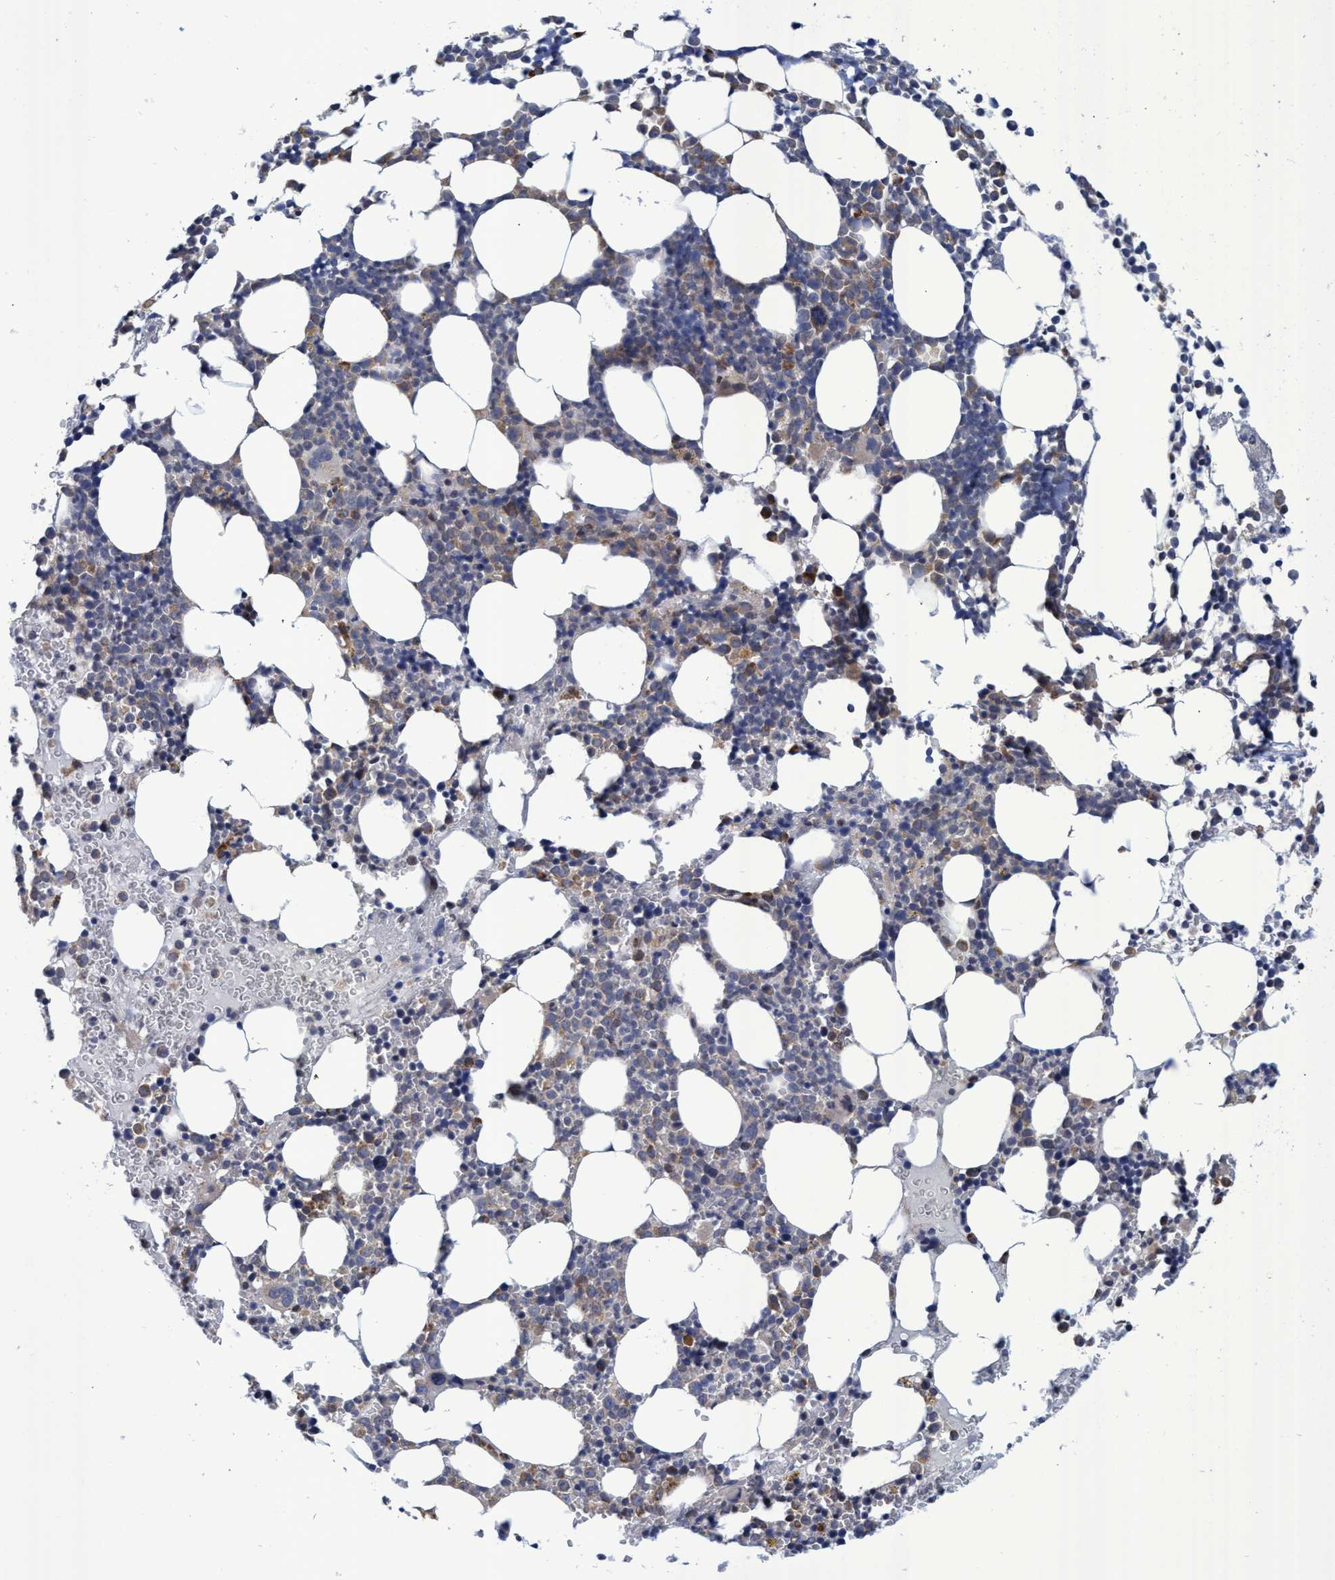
{"staining": {"intensity": "weak", "quantity": "25%-75%", "location": "cytoplasmic/membranous"}, "tissue": "bone marrow", "cell_type": "Hematopoietic cells", "image_type": "normal", "snomed": [{"axis": "morphology", "description": "Normal tissue, NOS"}, {"axis": "morphology", "description": "Inflammation, NOS"}, {"axis": "topography", "description": "Bone marrow"}], "caption": "A brown stain highlights weak cytoplasmic/membranous staining of a protein in hematopoietic cells of normal human bone marrow. Using DAB (3,3'-diaminobenzidine) (brown) and hematoxylin (blue) stains, captured at high magnification using brightfield microscopy.", "gene": "NAT16", "patient": {"sex": "female", "age": 67}}